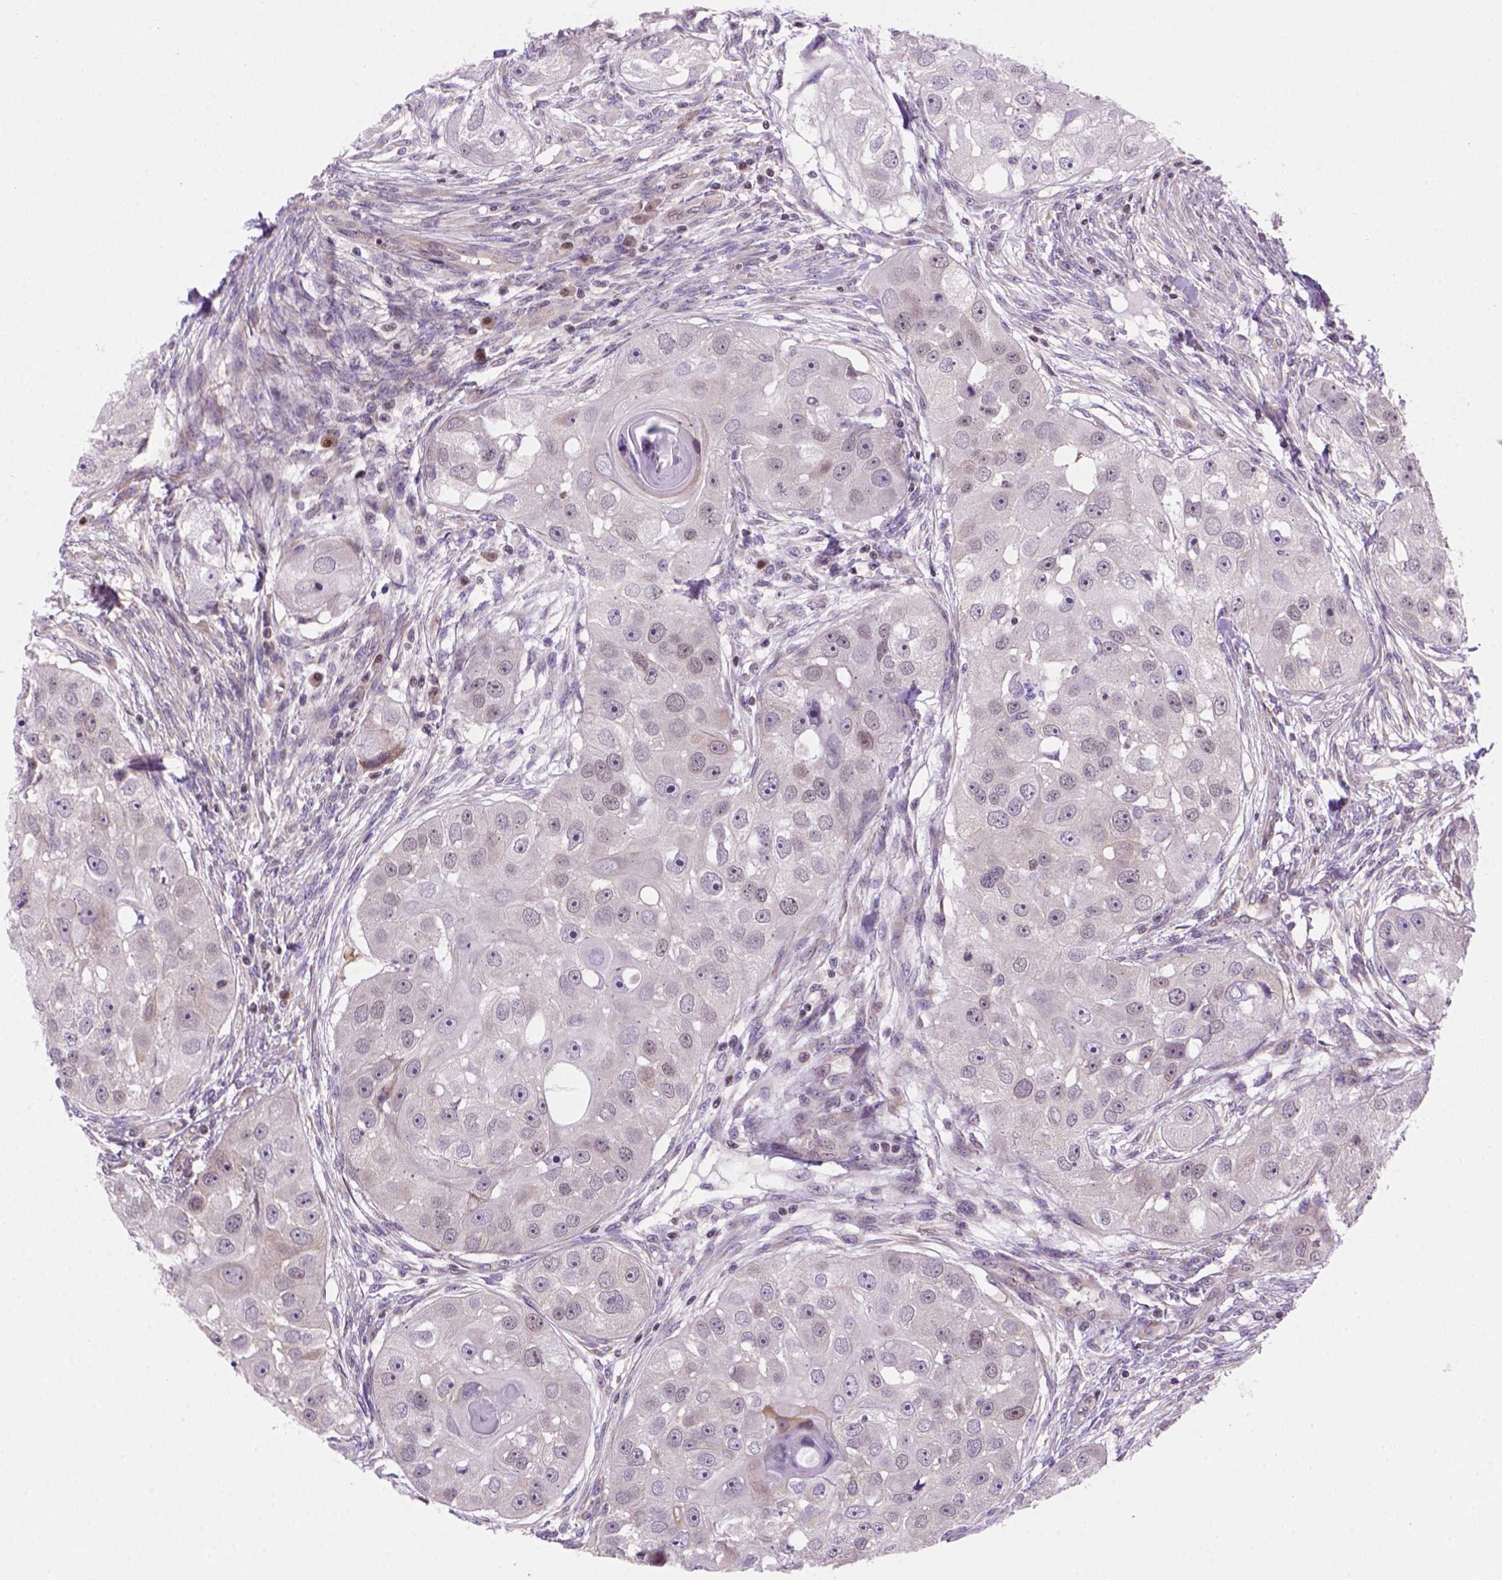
{"staining": {"intensity": "negative", "quantity": "none", "location": "none"}, "tissue": "head and neck cancer", "cell_type": "Tumor cells", "image_type": "cancer", "snomed": [{"axis": "morphology", "description": "Squamous cell carcinoma, NOS"}, {"axis": "topography", "description": "Head-Neck"}], "caption": "This is an immunohistochemistry micrograph of human head and neck squamous cell carcinoma. There is no expression in tumor cells.", "gene": "MGMT", "patient": {"sex": "male", "age": 51}}